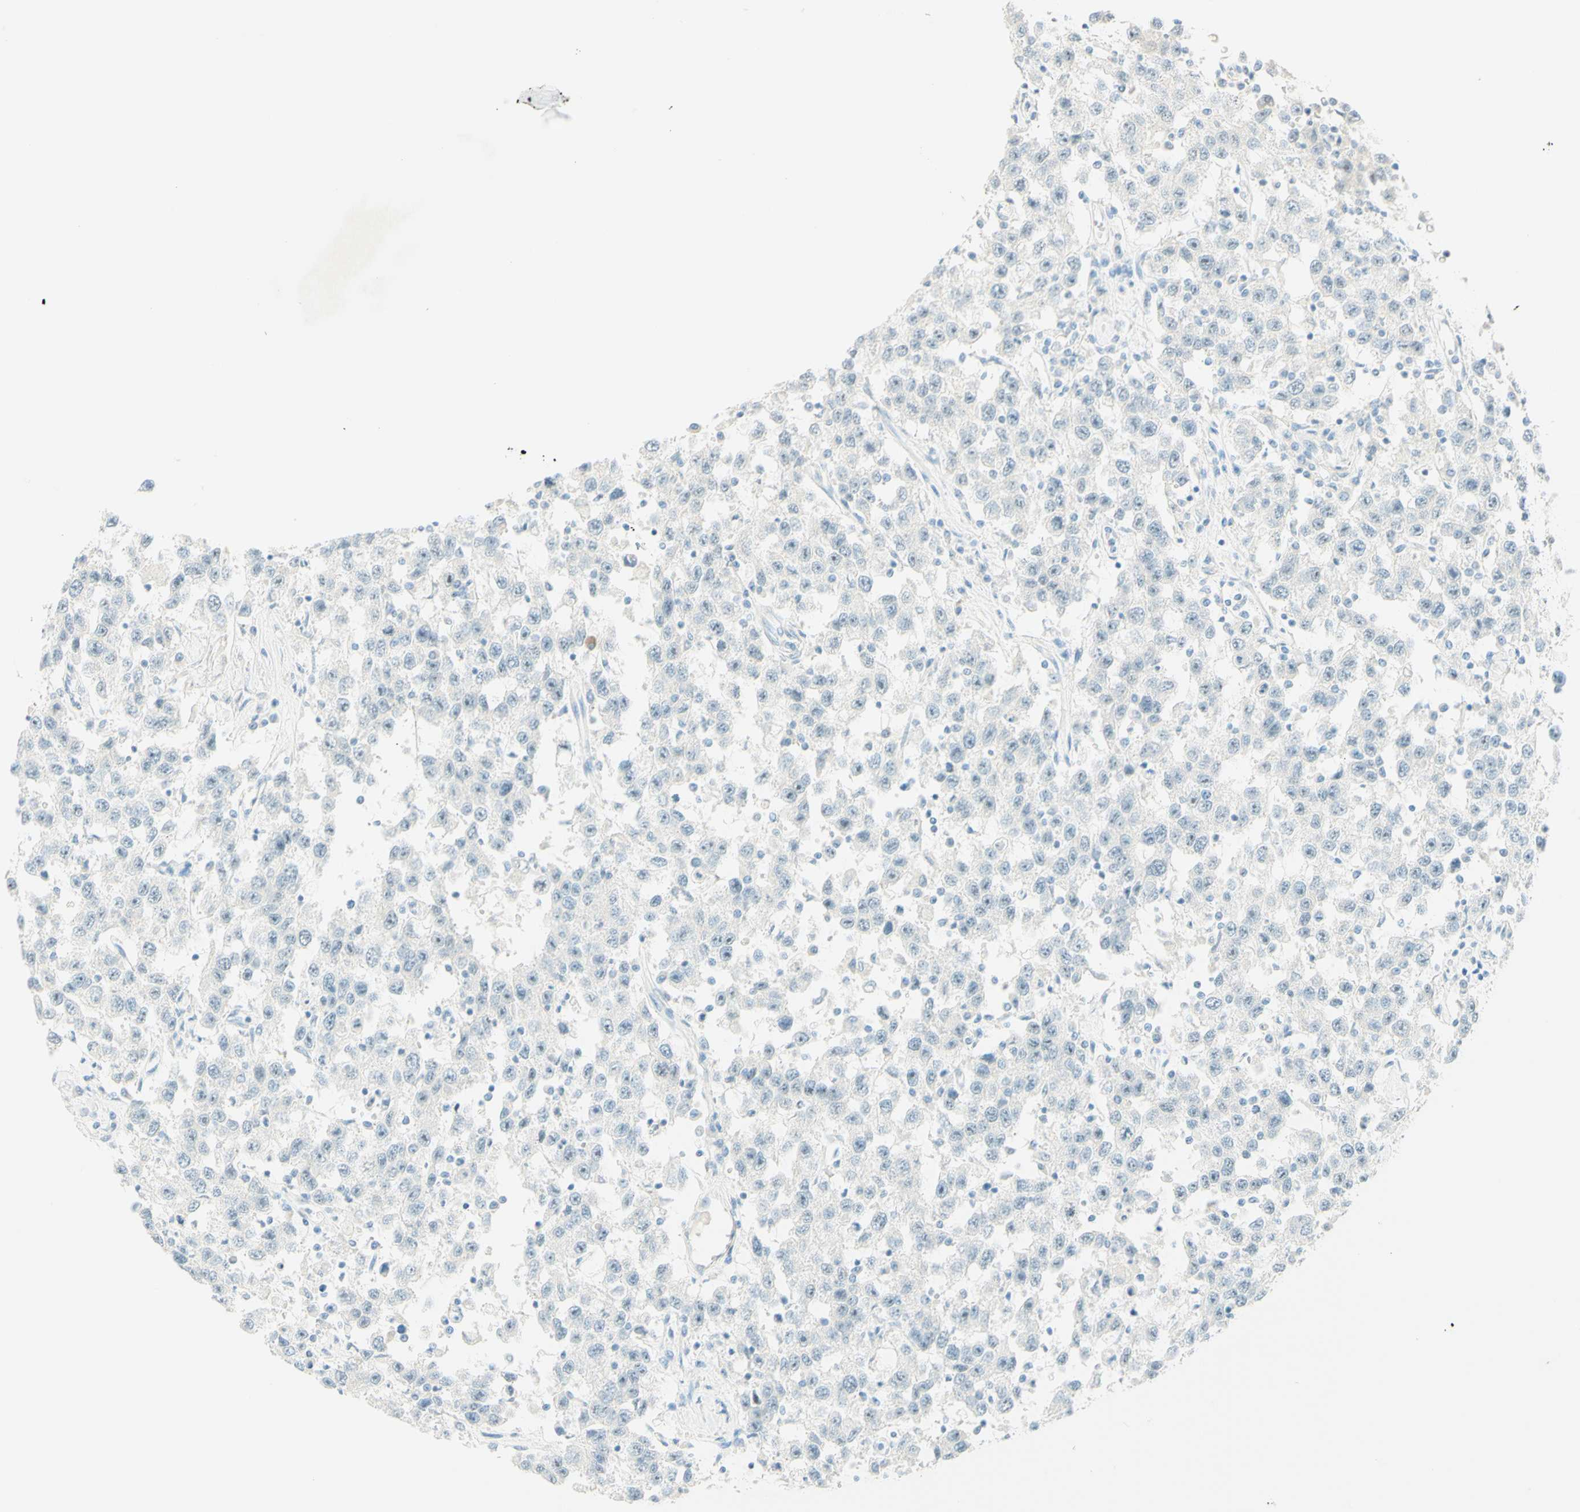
{"staining": {"intensity": "negative", "quantity": "none", "location": "none"}, "tissue": "testis cancer", "cell_type": "Tumor cells", "image_type": "cancer", "snomed": [{"axis": "morphology", "description": "Seminoma, NOS"}, {"axis": "topography", "description": "Testis"}], "caption": "Immunohistochemistry (IHC) micrograph of neoplastic tissue: testis cancer (seminoma) stained with DAB (3,3'-diaminobenzidine) exhibits no significant protein staining in tumor cells.", "gene": "FMR1NB", "patient": {"sex": "male", "age": 41}}